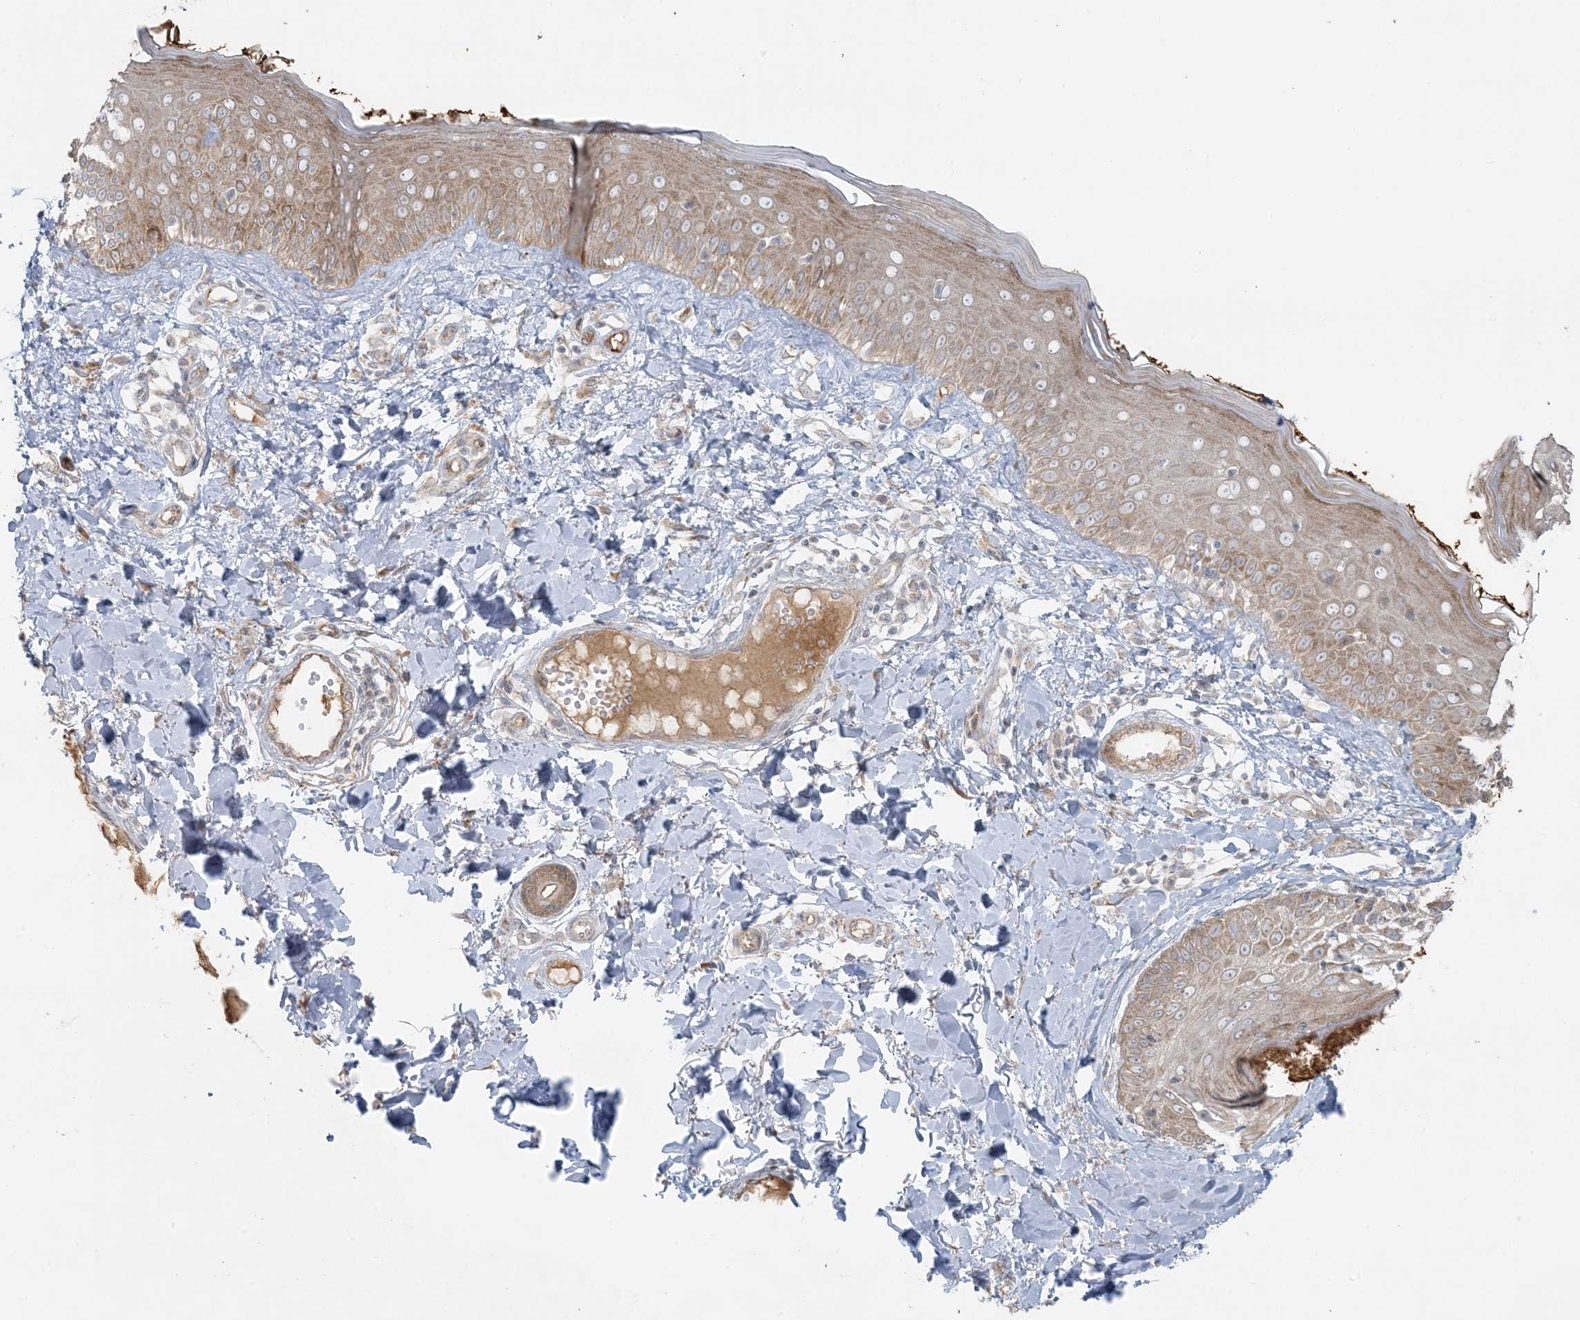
{"staining": {"intensity": "negative", "quantity": "none", "location": "none"}, "tissue": "skin", "cell_type": "Fibroblasts", "image_type": "normal", "snomed": [{"axis": "morphology", "description": "Normal tissue, NOS"}, {"axis": "topography", "description": "Skin"}], "caption": "The micrograph shows no staining of fibroblasts in unremarkable skin.", "gene": "ZNF263", "patient": {"sex": "male", "age": 52}}